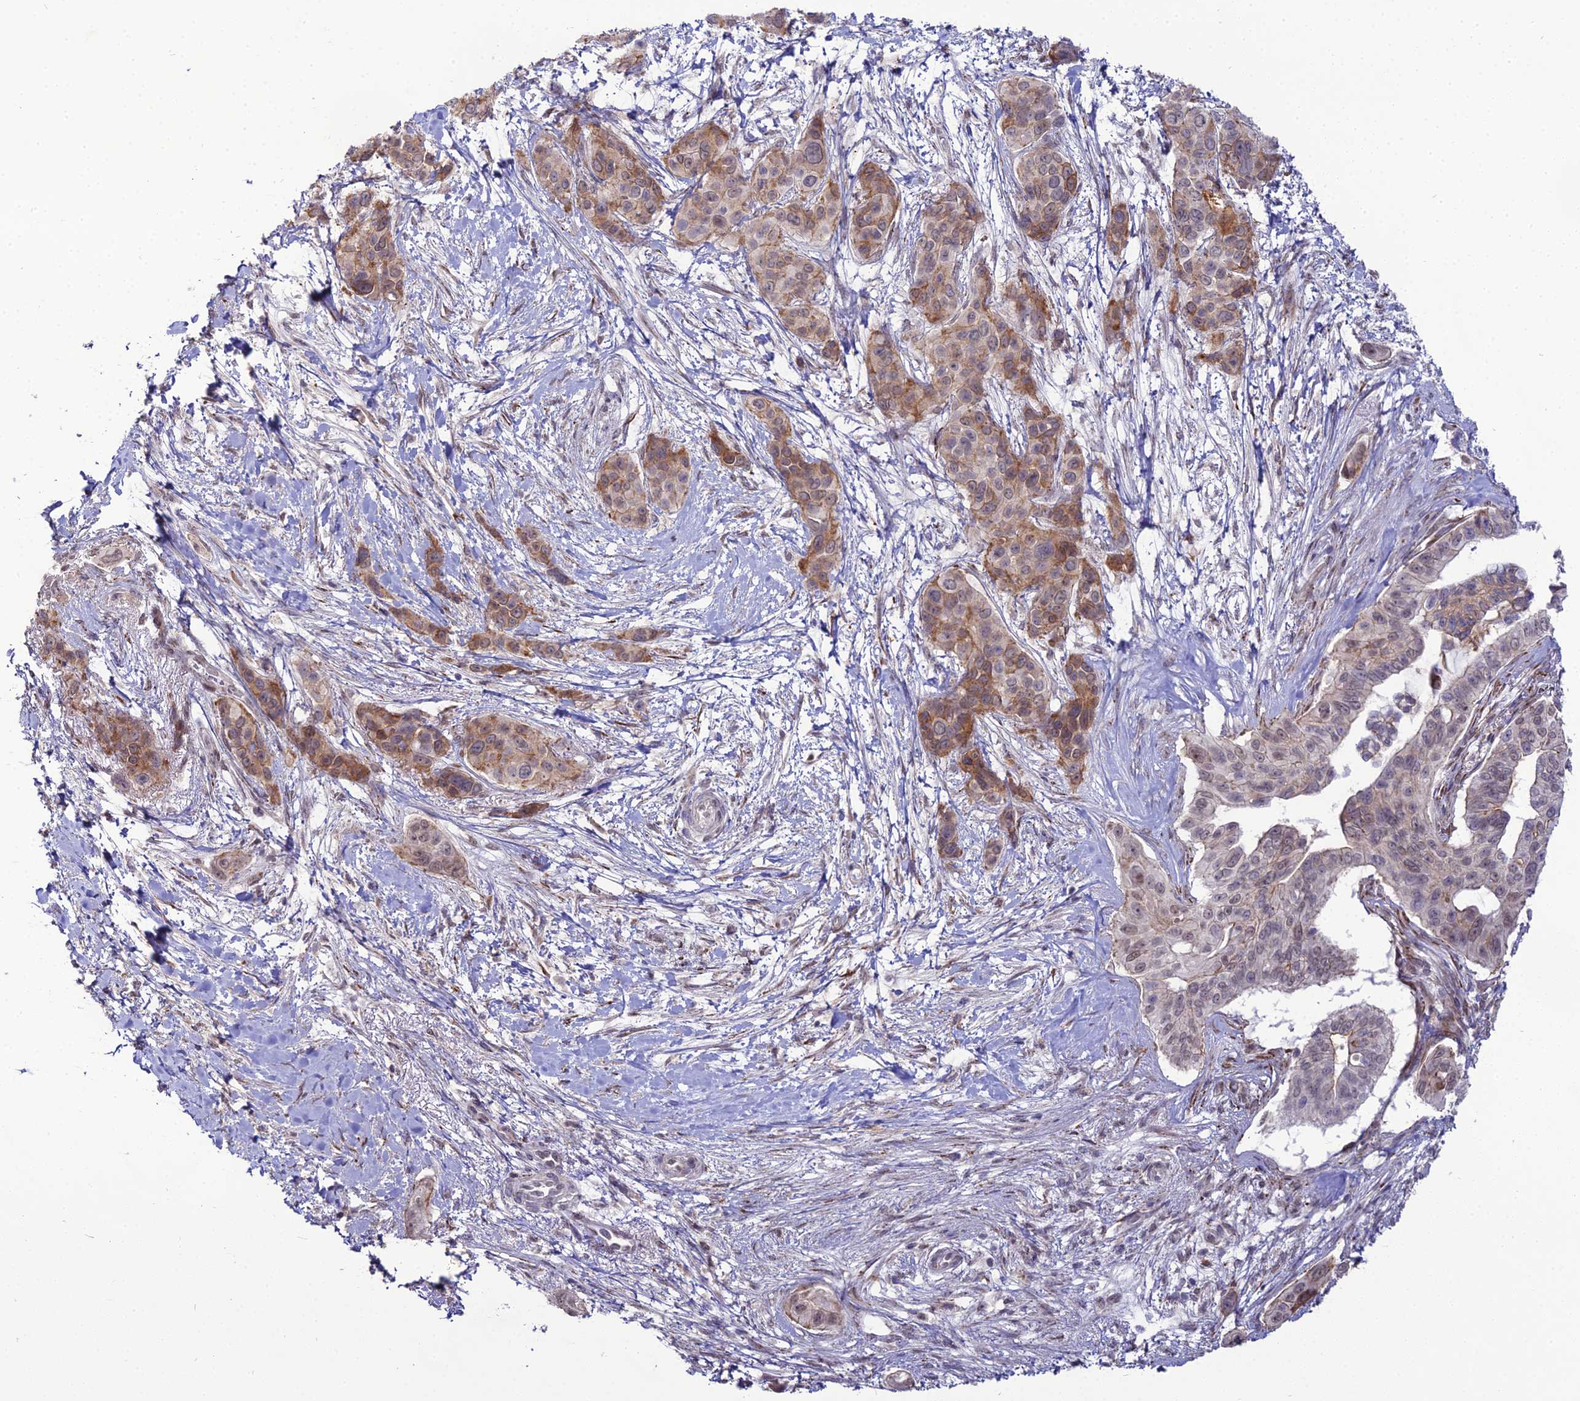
{"staining": {"intensity": "moderate", "quantity": "25%-75%", "location": "cytoplasmic/membranous"}, "tissue": "pancreatic cancer", "cell_type": "Tumor cells", "image_type": "cancer", "snomed": [{"axis": "morphology", "description": "Adenocarcinoma, NOS"}, {"axis": "topography", "description": "Pancreas"}], "caption": "Pancreatic cancer was stained to show a protein in brown. There is medium levels of moderate cytoplasmic/membranous staining in about 25%-75% of tumor cells.", "gene": "TROAP", "patient": {"sex": "male", "age": 72}}